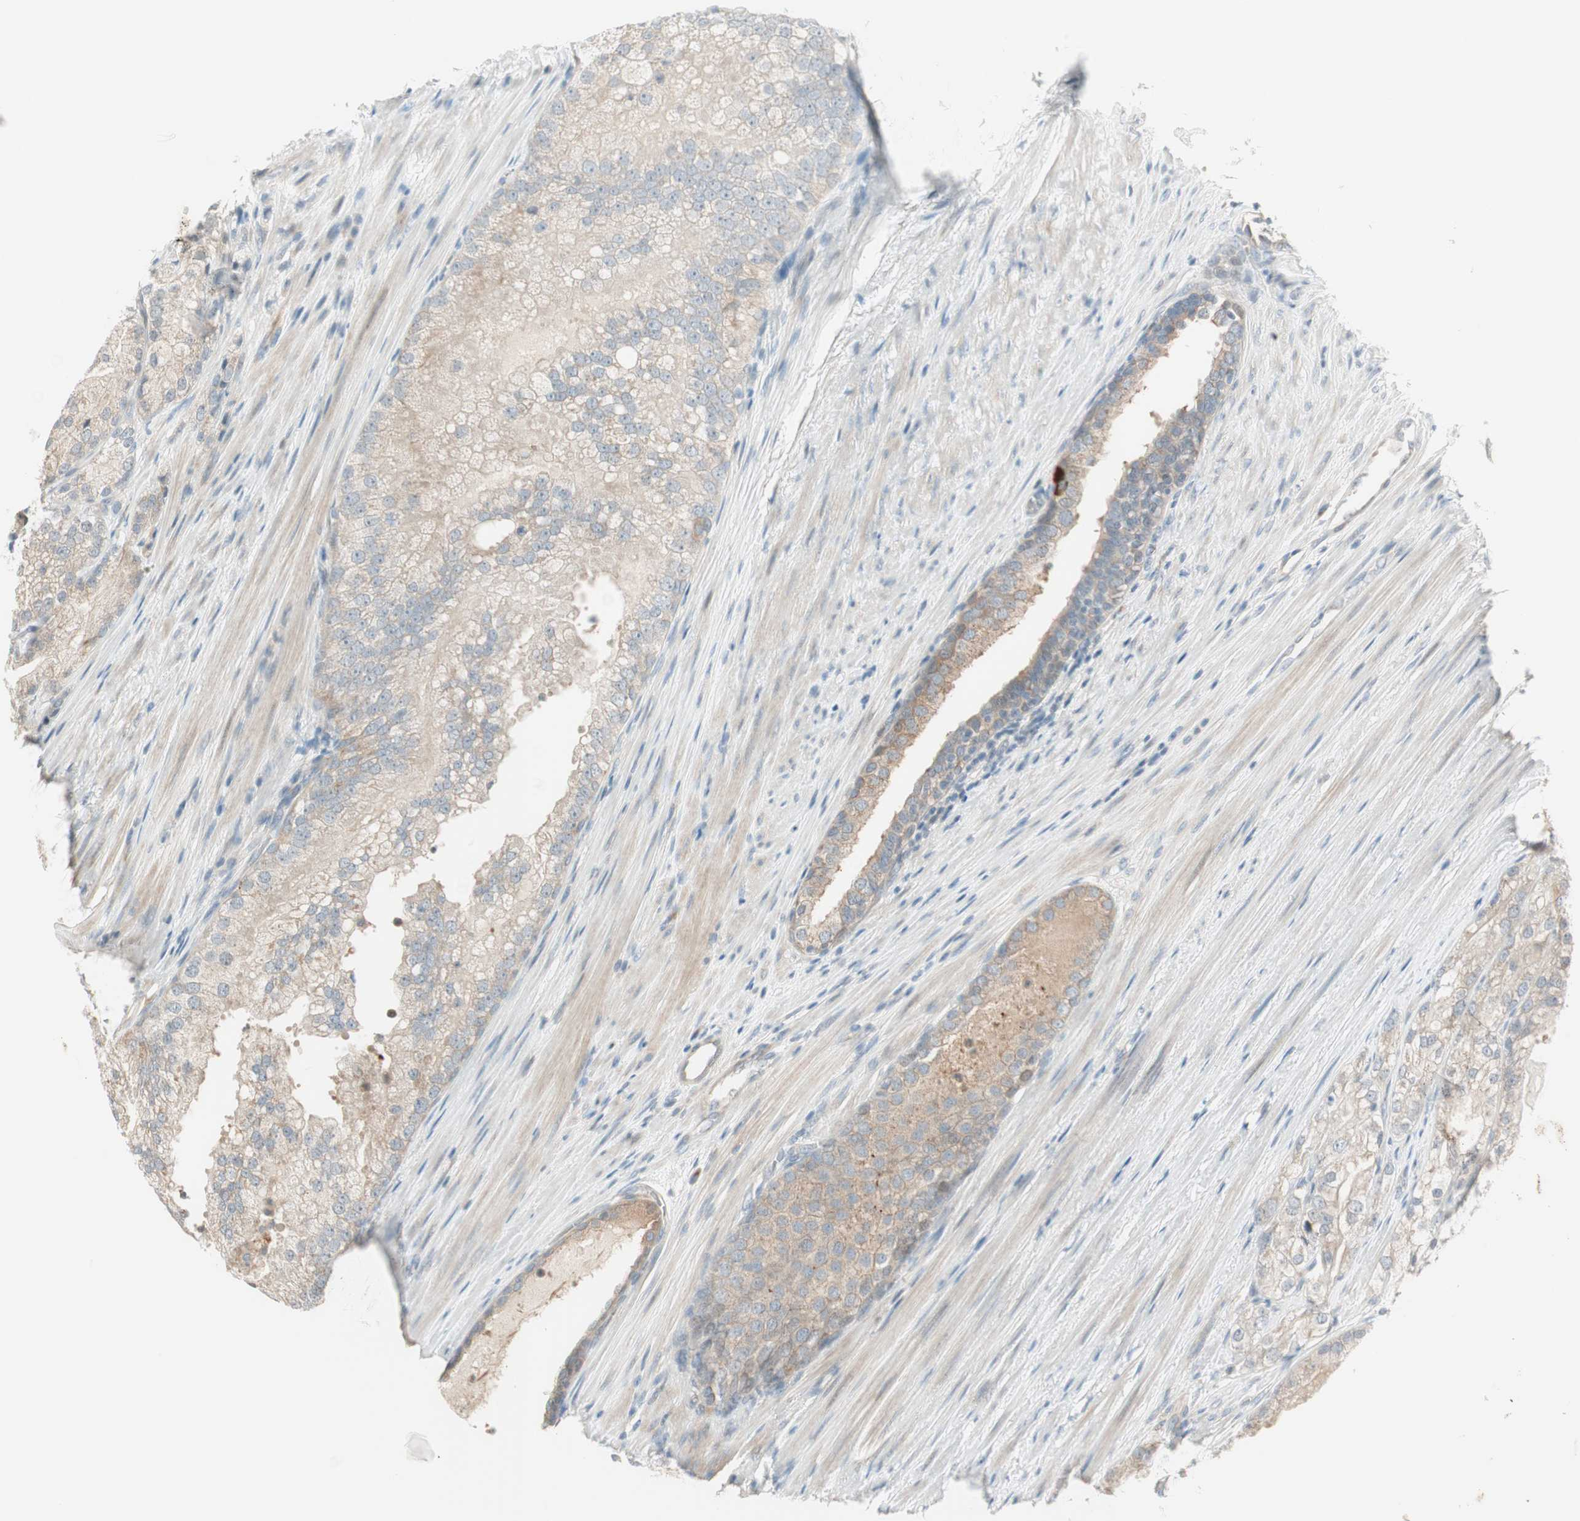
{"staining": {"intensity": "weak", "quantity": ">75%", "location": "cytoplasmic/membranous"}, "tissue": "prostate cancer", "cell_type": "Tumor cells", "image_type": "cancer", "snomed": [{"axis": "morphology", "description": "Adenocarcinoma, Low grade"}, {"axis": "topography", "description": "Prostate"}], "caption": "Immunohistochemical staining of human prostate cancer (adenocarcinoma (low-grade)) reveals low levels of weak cytoplasmic/membranous positivity in about >75% of tumor cells. (DAB (3,3'-diaminobenzidine) IHC, brown staining for protein, blue staining for nuclei).", "gene": "CGRRF1", "patient": {"sex": "male", "age": 69}}